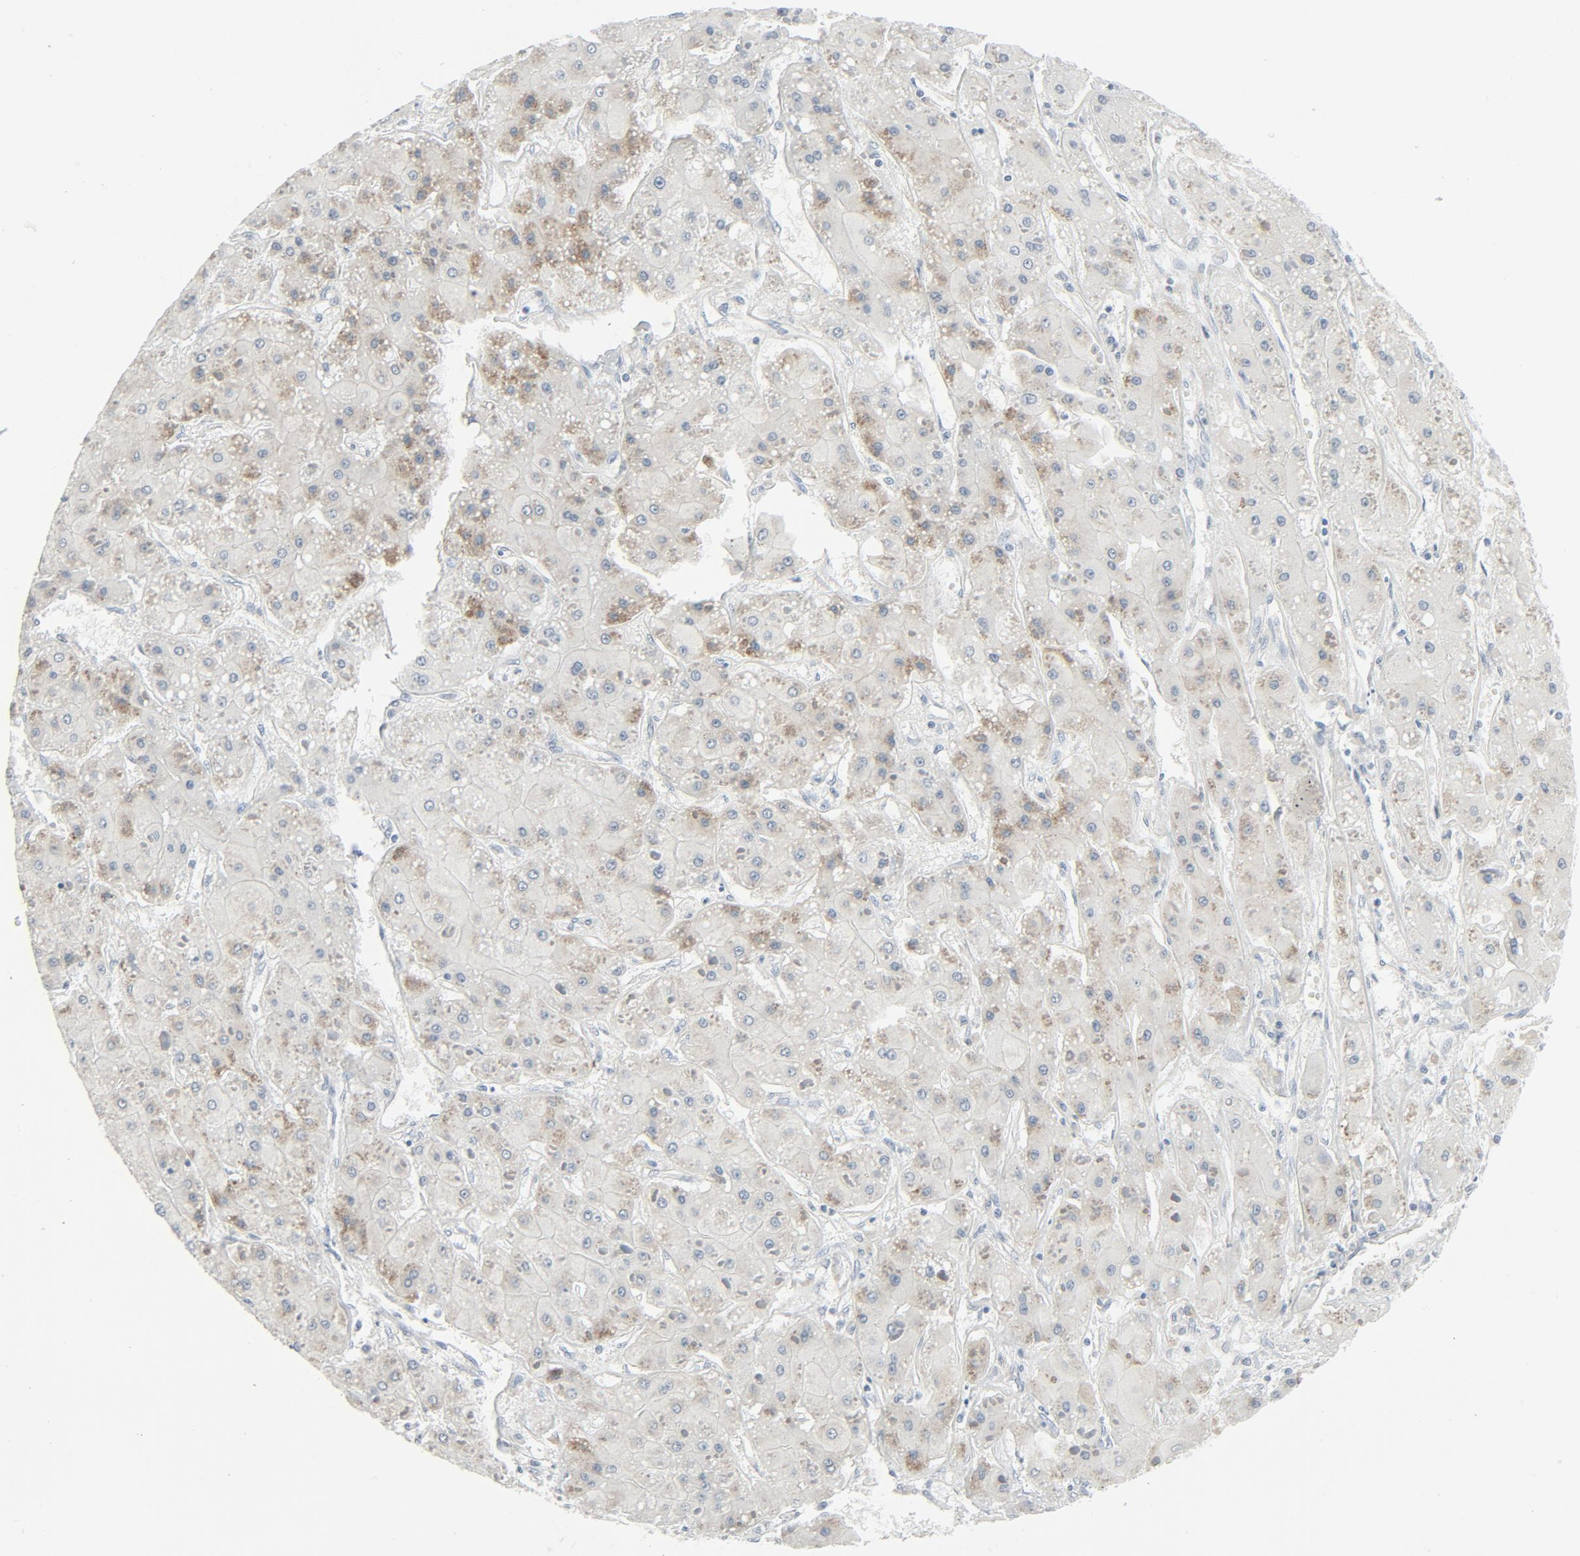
{"staining": {"intensity": "weak", "quantity": "25%-75%", "location": "cytoplasmic/membranous"}, "tissue": "liver cancer", "cell_type": "Tumor cells", "image_type": "cancer", "snomed": [{"axis": "morphology", "description": "Carcinoma, Hepatocellular, NOS"}, {"axis": "topography", "description": "Liver"}], "caption": "IHC image of neoplastic tissue: liver cancer stained using immunohistochemistry shows low levels of weak protein expression localized specifically in the cytoplasmic/membranous of tumor cells, appearing as a cytoplasmic/membranous brown color.", "gene": "FGFR3", "patient": {"sex": "female", "age": 52}}